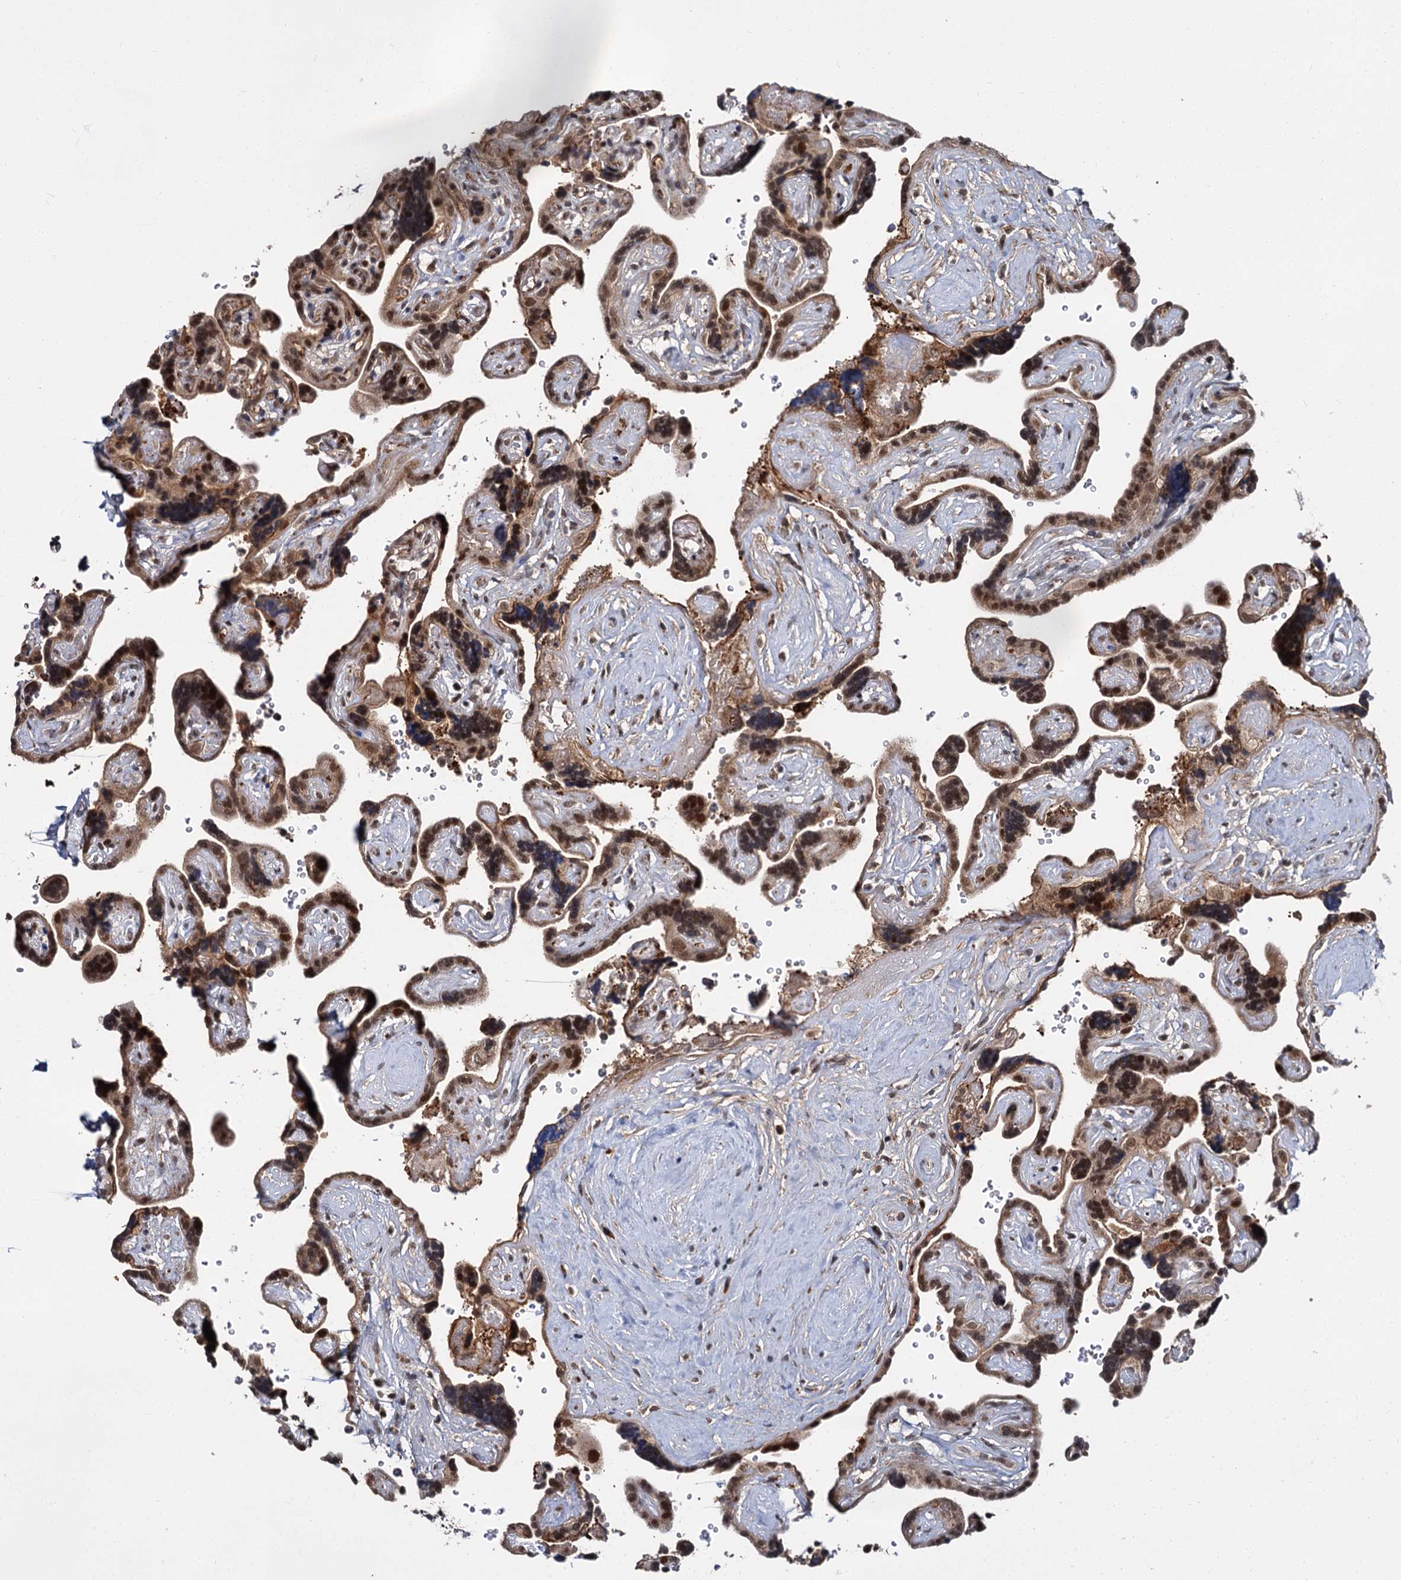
{"staining": {"intensity": "moderate", "quantity": ">75%", "location": "cytoplasmic/membranous,nuclear"}, "tissue": "placenta", "cell_type": "Decidual cells", "image_type": "normal", "snomed": [{"axis": "morphology", "description": "Normal tissue, NOS"}, {"axis": "topography", "description": "Placenta"}], "caption": "Decidual cells reveal moderate cytoplasmic/membranous,nuclear expression in about >75% of cells in benign placenta.", "gene": "MBD6", "patient": {"sex": "female", "age": 30}}